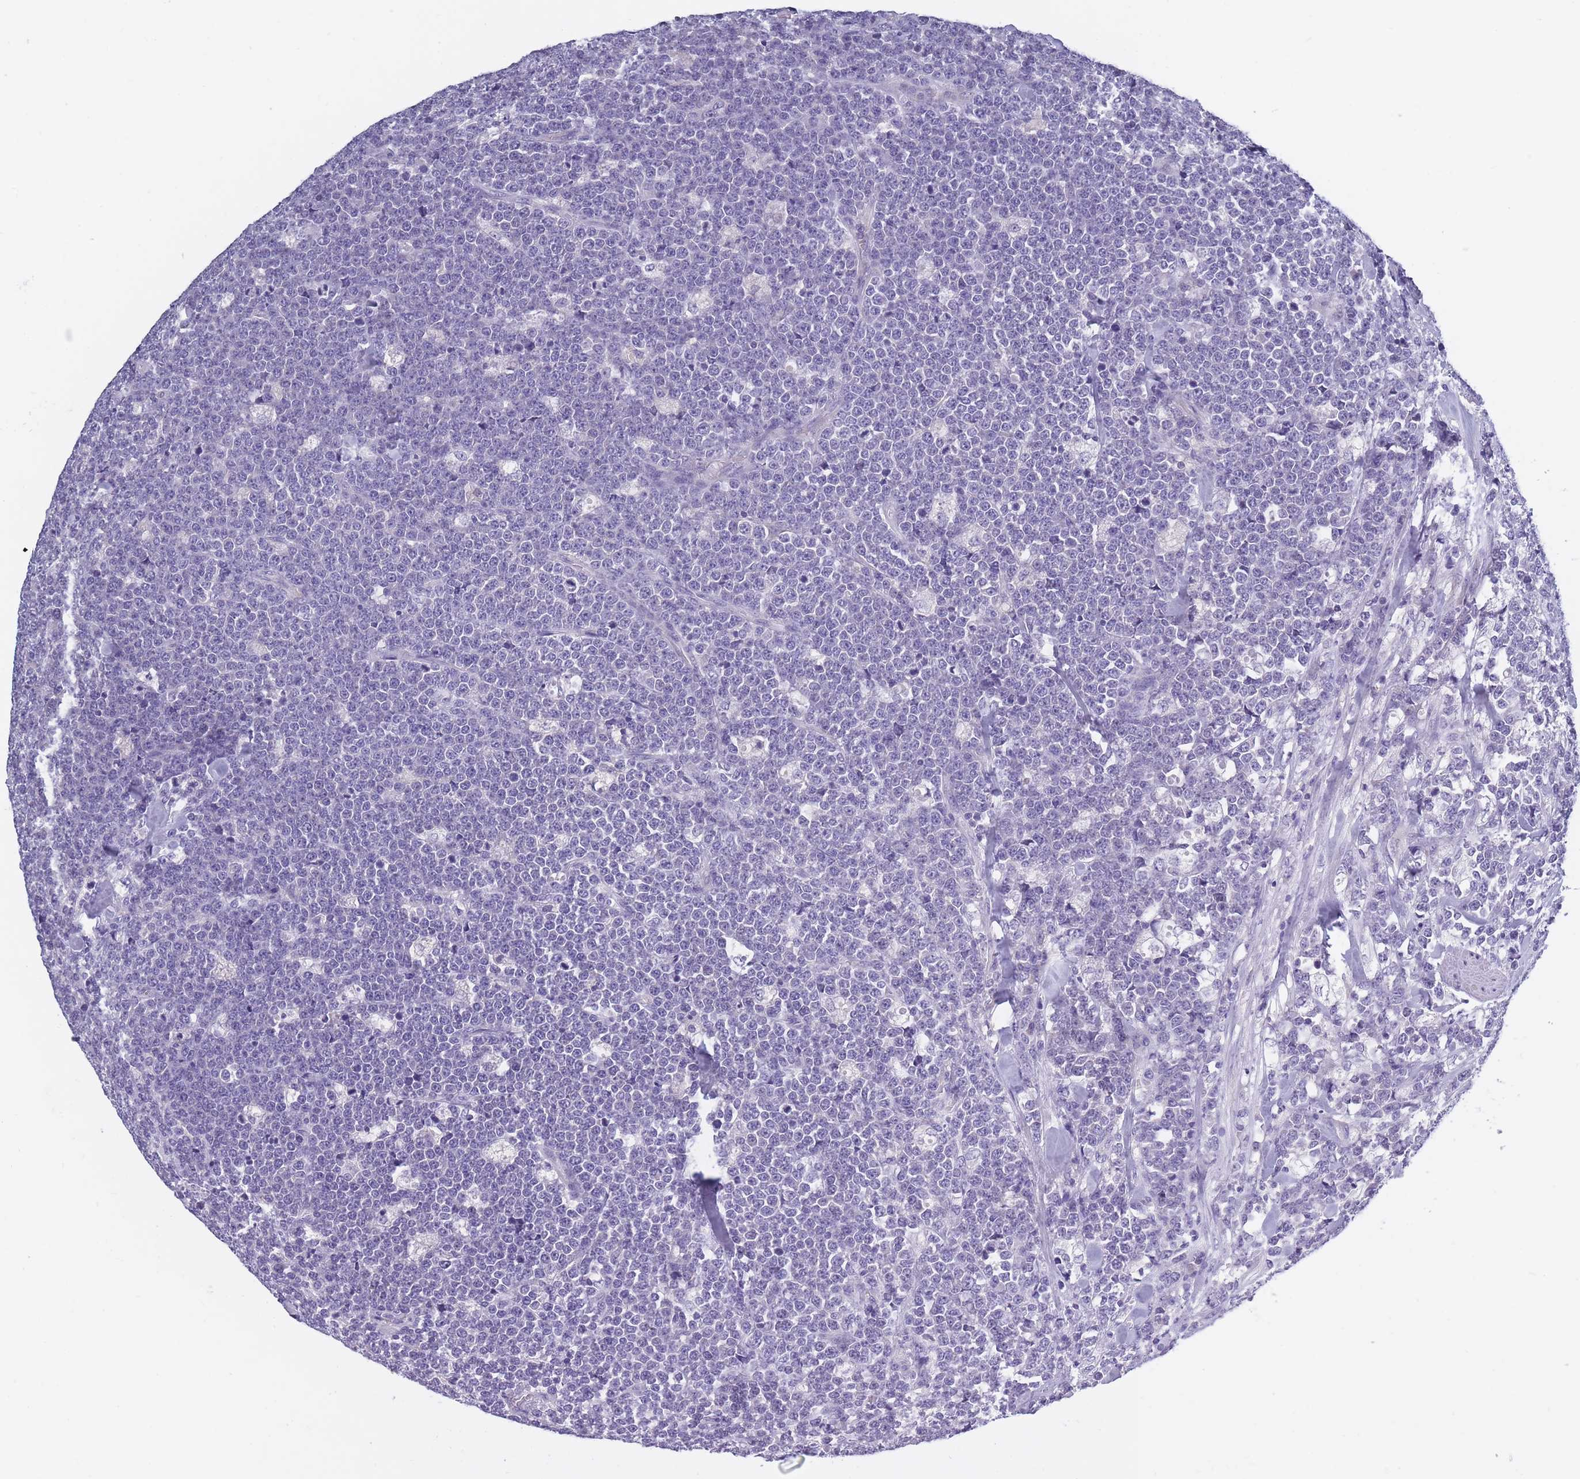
{"staining": {"intensity": "negative", "quantity": "none", "location": "none"}, "tissue": "lymphoma", "cell_type": "Tumor cells", "image_type": "cancer", "snomed": [{"axis": "morphology", "description": "Malignant lymphoma, non-Hodgkin's type, High grade"}, {"axis": "topography", "description": "Small intestine"}, {"axis": "topography", "description": "Colon"}], "caption": "IHC photomicrograph of human lymphoma stained for a protein (brown), which displays no staining in tumor cells.", "gene": "OR4C5", "patient": {"sex": "male", "age": 8}}